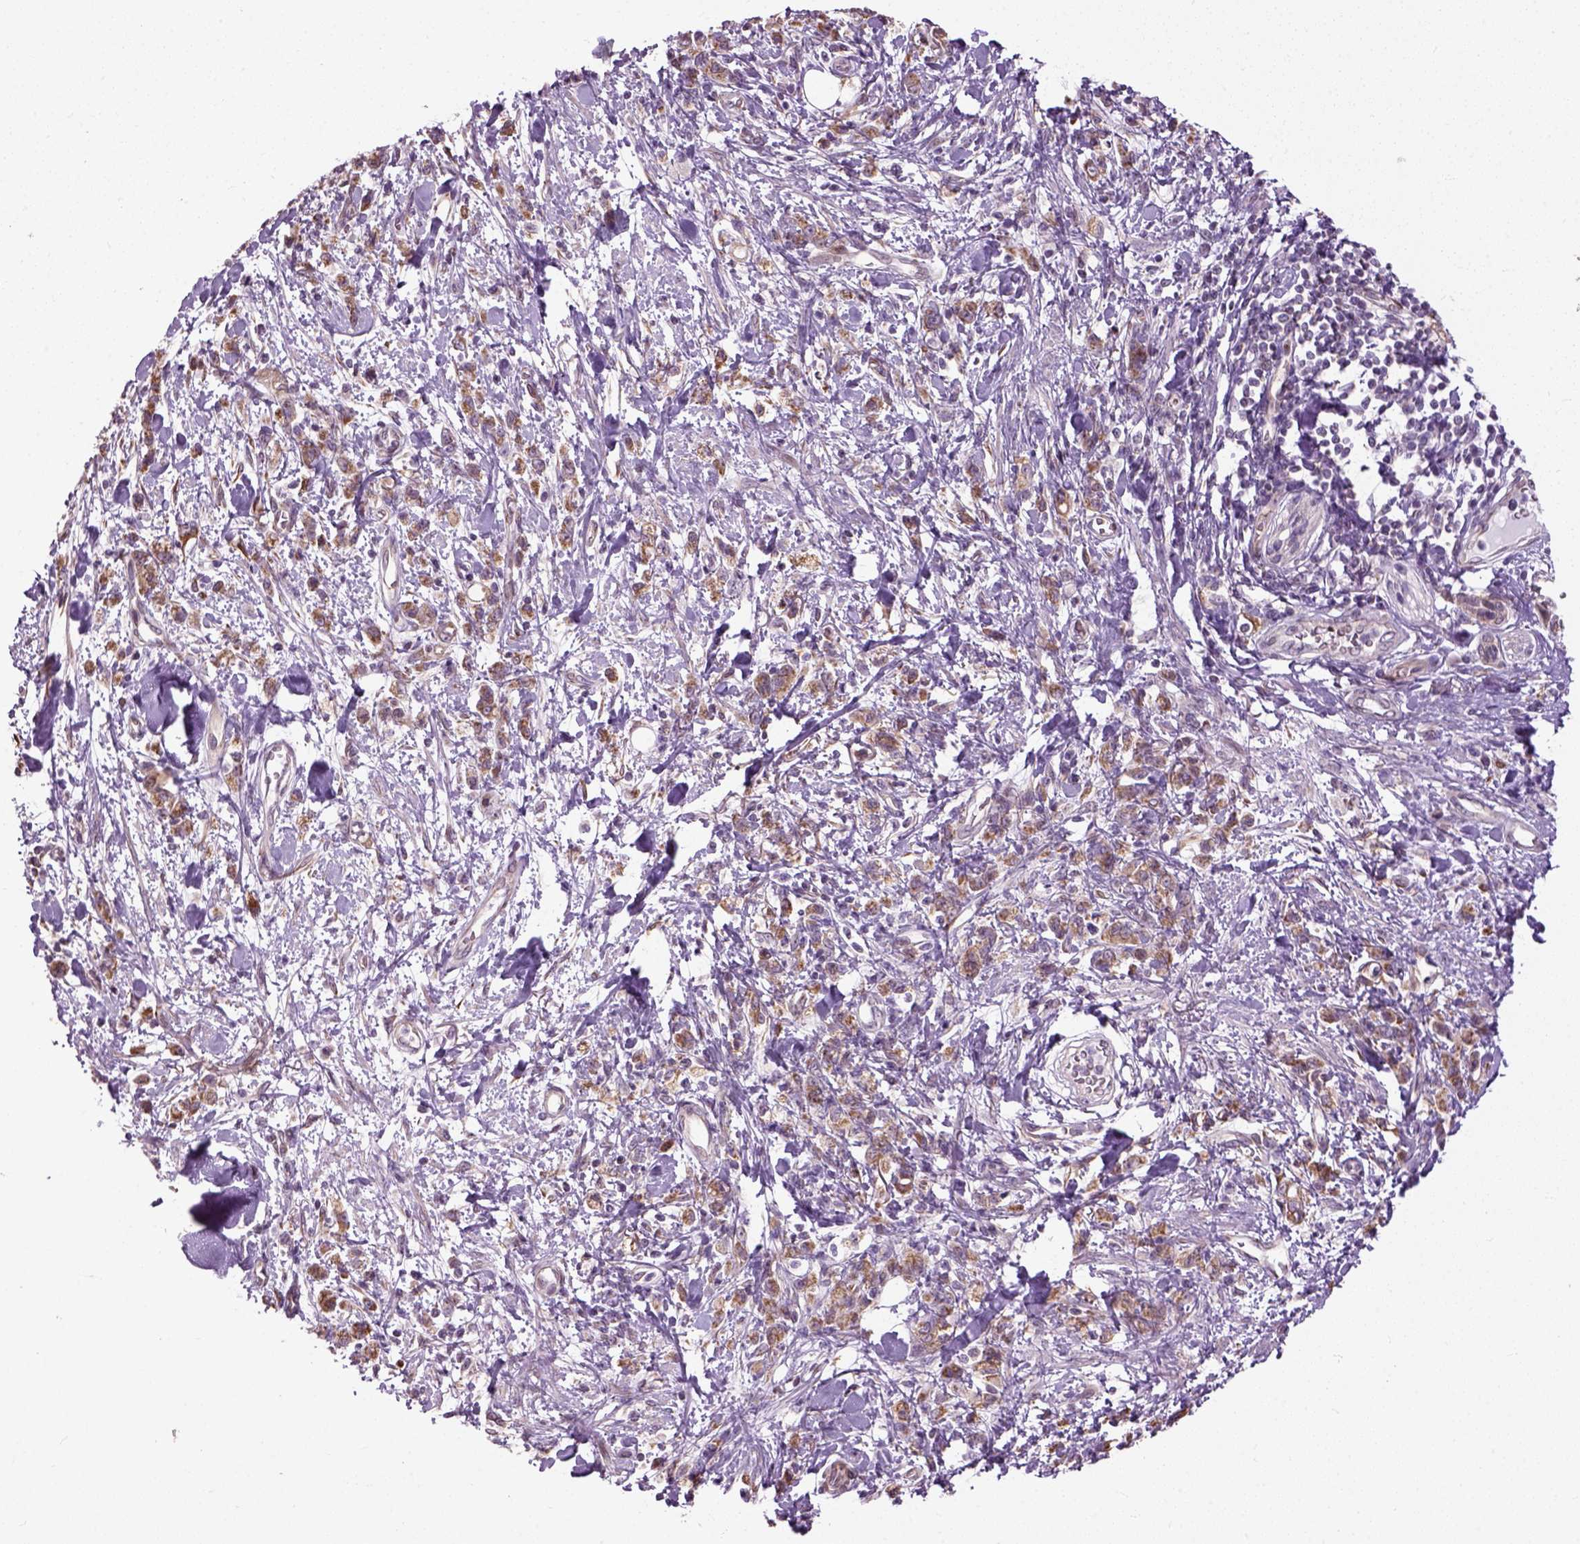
{"staining": {"intensity": "moderate", "quantity": ">75%", "location": "cytoplasmic/membranous"}, "tissue": "stomach cancer", "cell_type": "Tumor cells", "image_type": "cancer", "snomed": [{"axis": "morphology", "description": "Adenocarcinoma, NOS"}, {"axis": "topography", "description": "Stomach"}], "caption": "Brown immunohistochemical staining in adenocarcinoma (stomach) exhibits moderate cytoplasmic/membranous positivity in about >75% of tumor cells. The protein is stained brown, and the nuclei are stained in blue (DAB IHC with brightfield microscopy, high magnification).", "gene": "XK", "patient": {"sex": "male", "age": 77}}